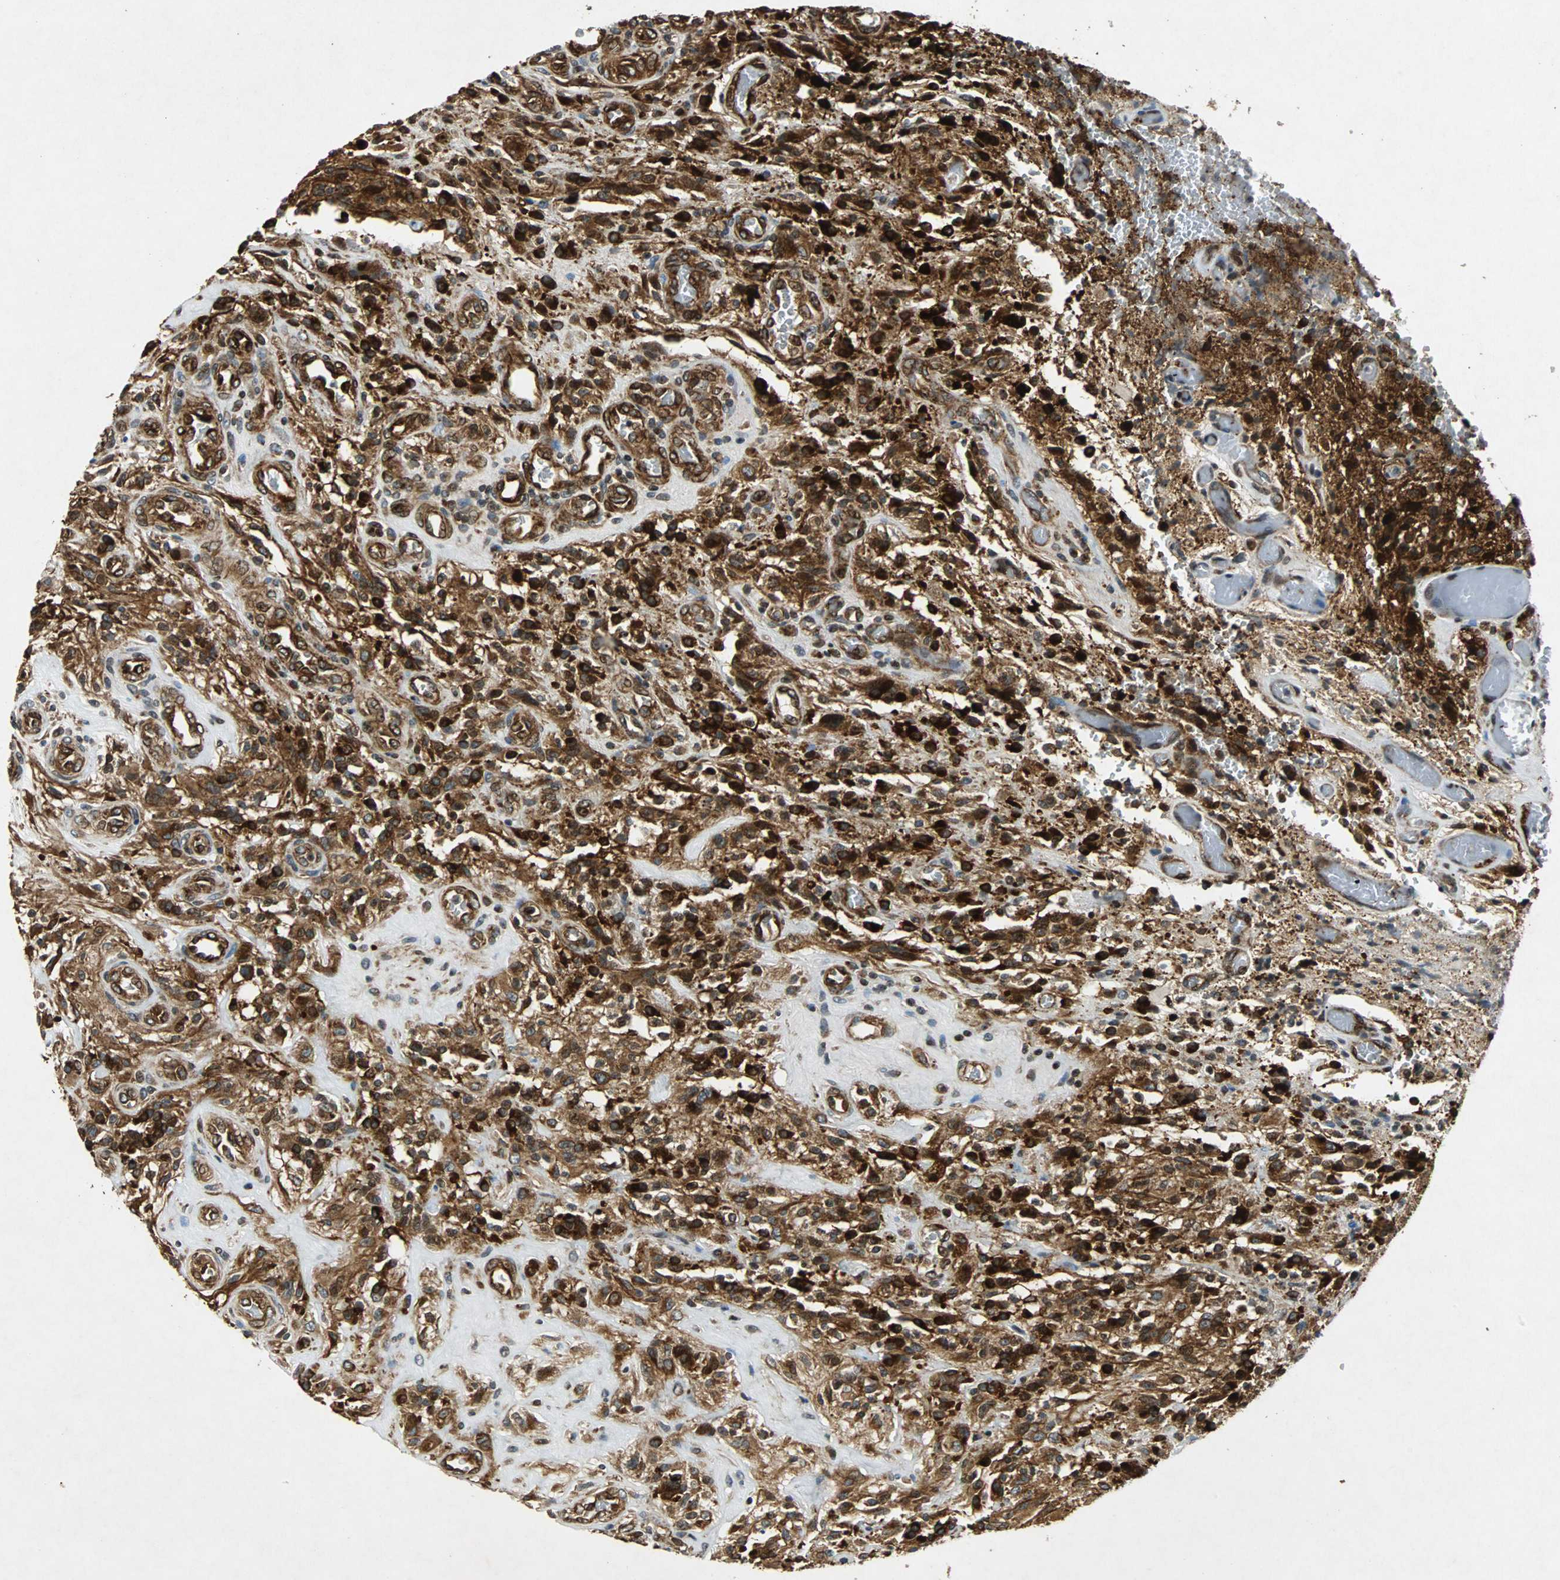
{"staining": {"intensity": "strong", "quantity": ">75%", "location": "cytoplasmic/membranous,nuclear"}, "tissue": "glioma", "cell_type": "Tumor cells", "image_type": "cancer", "snomed": [{"axis": "morphology", "description": "Normal tissue, NOS"}, {"axis": "morphology", "description": "Glioma, malignant, High grade"}, {"axis": "topography", "description": "Cerebral cortex"}], "caption": "The image reveals immunohistochemical staining of malignant high-grade glioma. There is strong cytoplasmic/membranous and nuclear staining is present in about >75% of tumor cells.", "gene": "TUBA4A", "patient": {"sex": "male", "age": 56}}